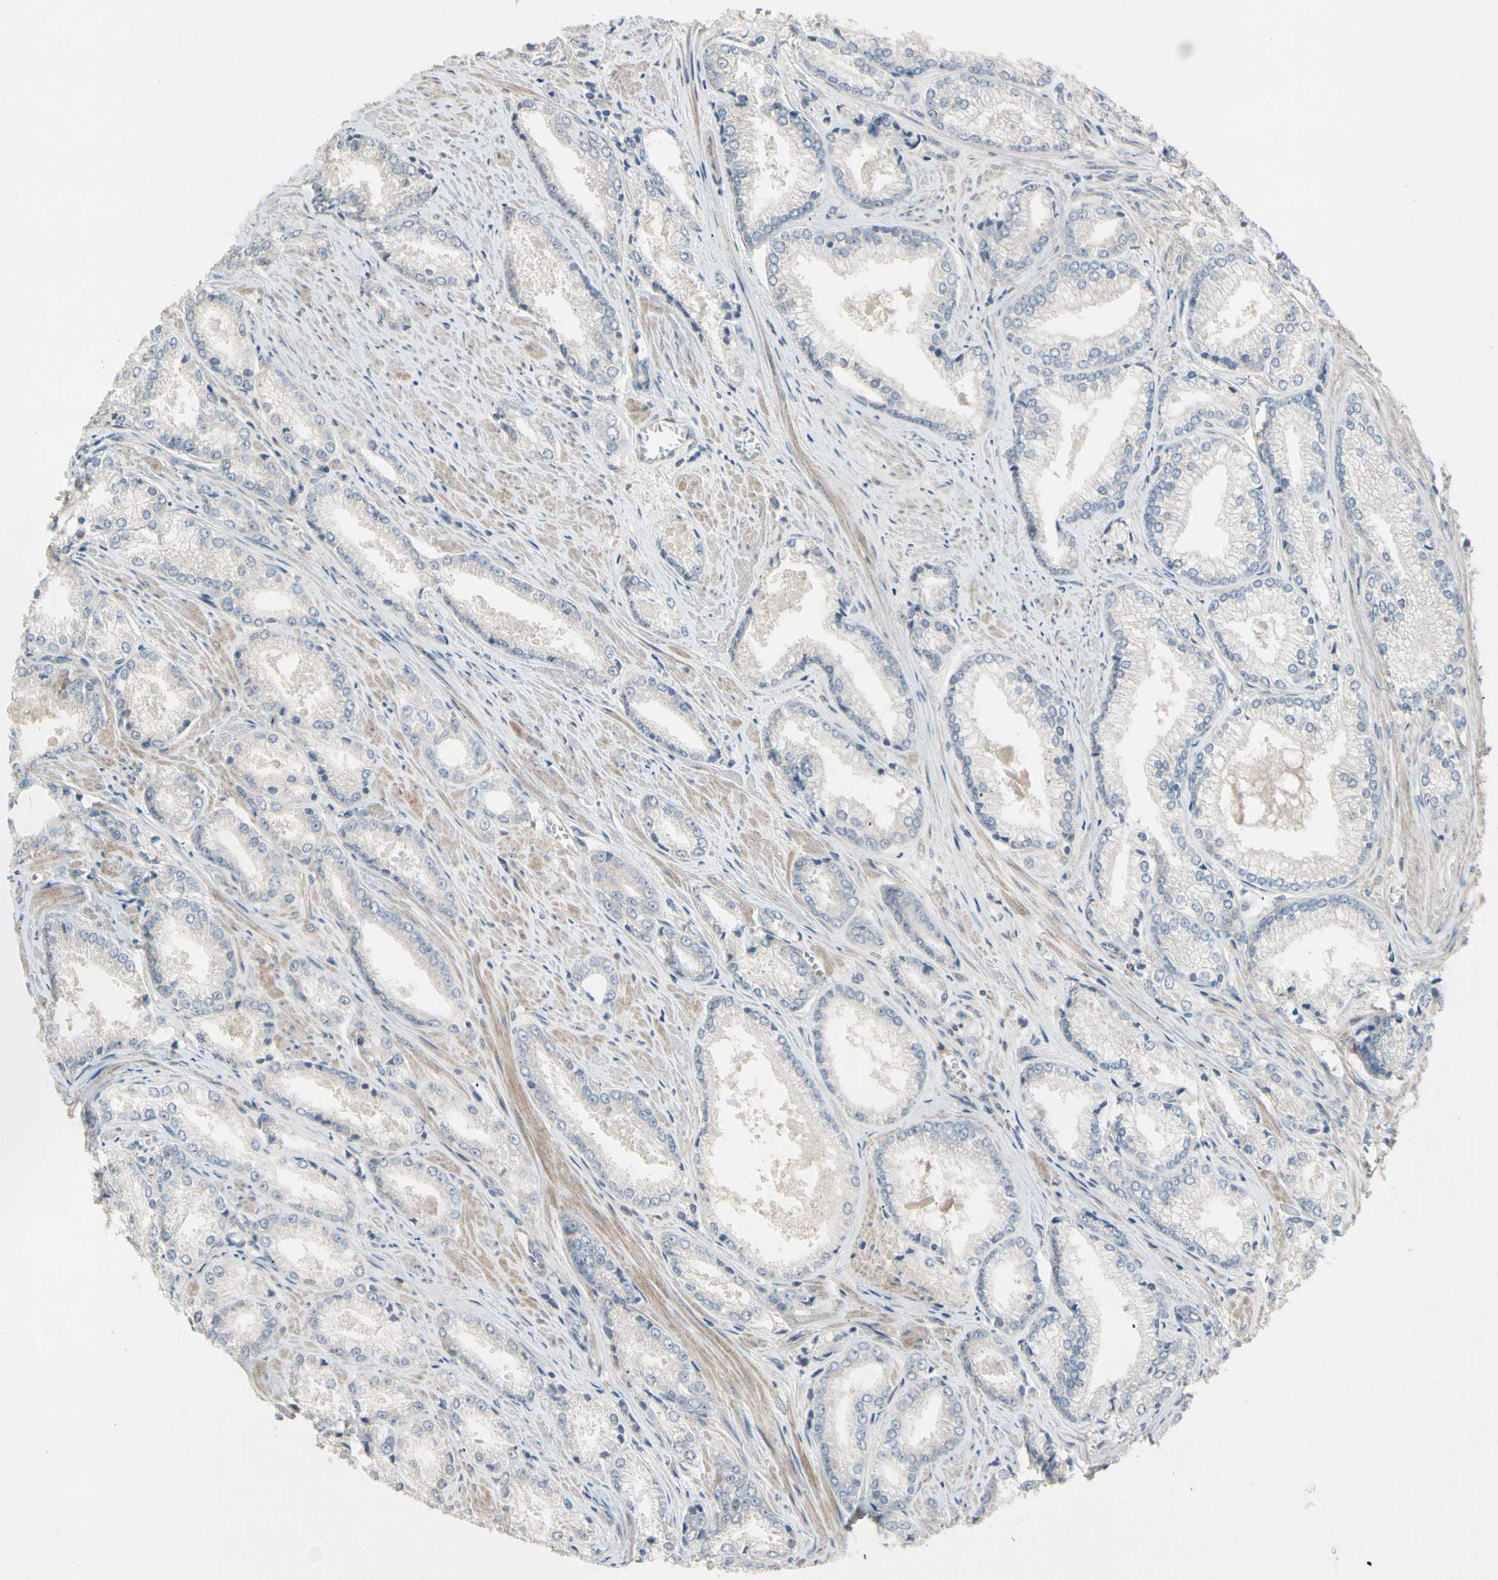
{"staining": {"intensity": "negative", "quantity": "none", "location": "none"}, "tissue": "prostate cancer", "cell_type": "Tumor cells", "image_type": "cancer", "snomed": [{"axis": "morphology", "description": "Adenocarcinoma, Low grade"}, {"axis": "topography", "description": "Prostate"}], "caption": "This histopathology image is of adenocarcinoma (low-grade) (prostate) stained with immunohistochemistry to label a protein in brown with the nuclei are counter-stained blue. There is no expression in tumor cells.", "gene": "SIGLEC5", "patient": {"sex": "male", "age": 64}}